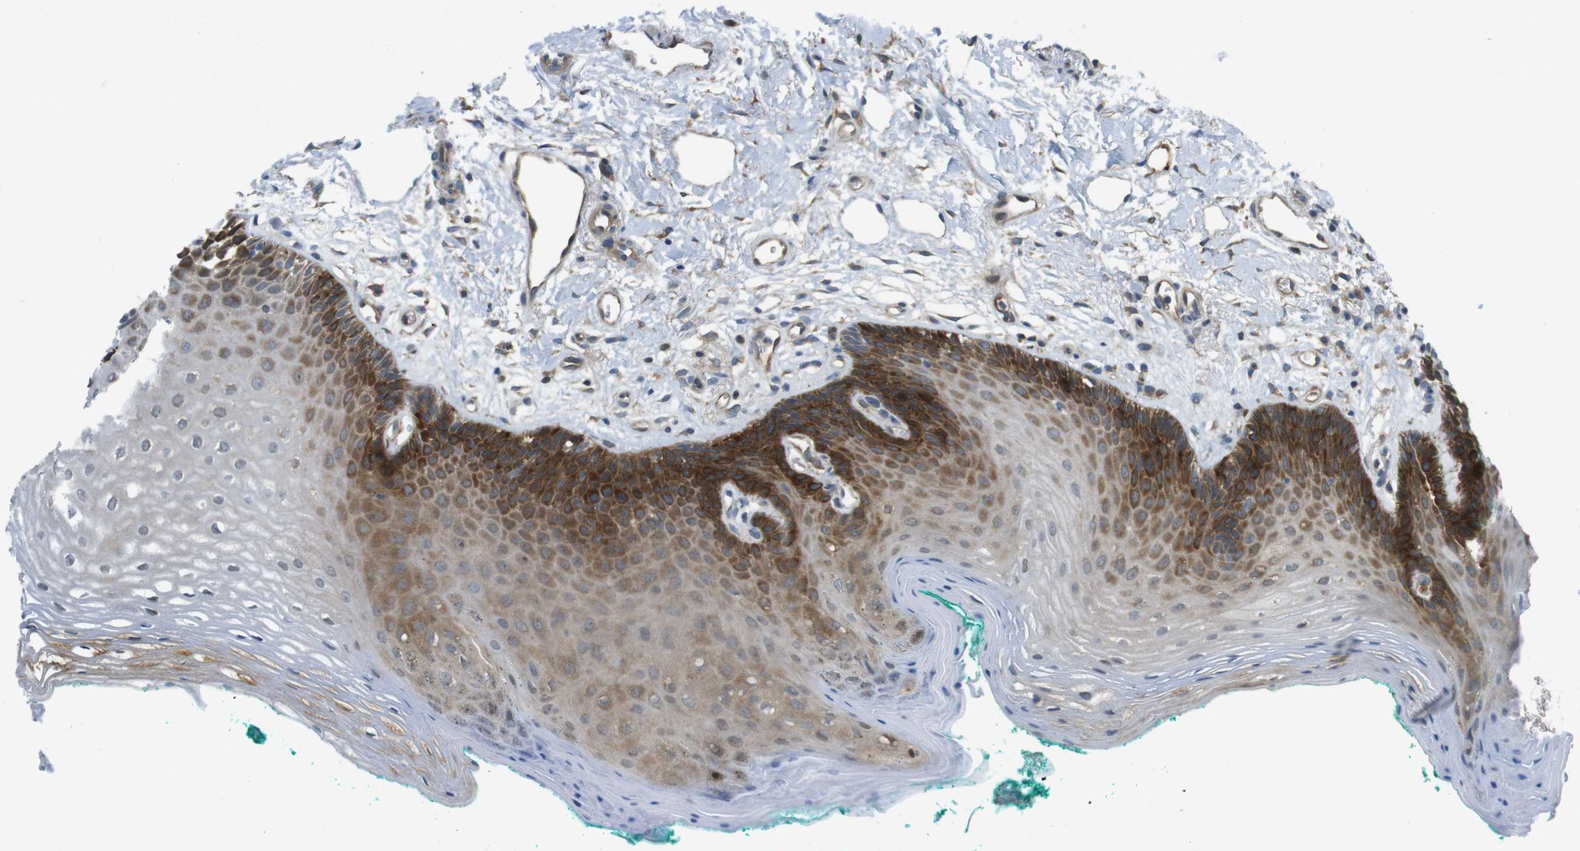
{"staining": {"intensity": "strong", "quantity": "25%-75%", "location": "cytoplasmic/membranous"}, "tissue": "oral mucosa", "cell_type": "Squamous epithelial cells", "image_type": "normal", "snomed": [{"axis": "morphology", "description": "Normal tissue, NOS"}, {"axis": "topography", "description": "Skeletal muscle"}, {"axis": "topography", "description": "Oral tissue"}, {"axis": "topography", "description": "Peripheral nerve tissue"}], "caption": "Immunohistochemical staining of normal human oral mucosa shows strong cytoplasmic/membranous protein staining in approximately 25%-75% of squamous epithelial cells. (DAB IHC with brightfield microscopy, high magnification).", "gene": "MTHFD1L", "patient": {"sex": "female", "age": 84}}